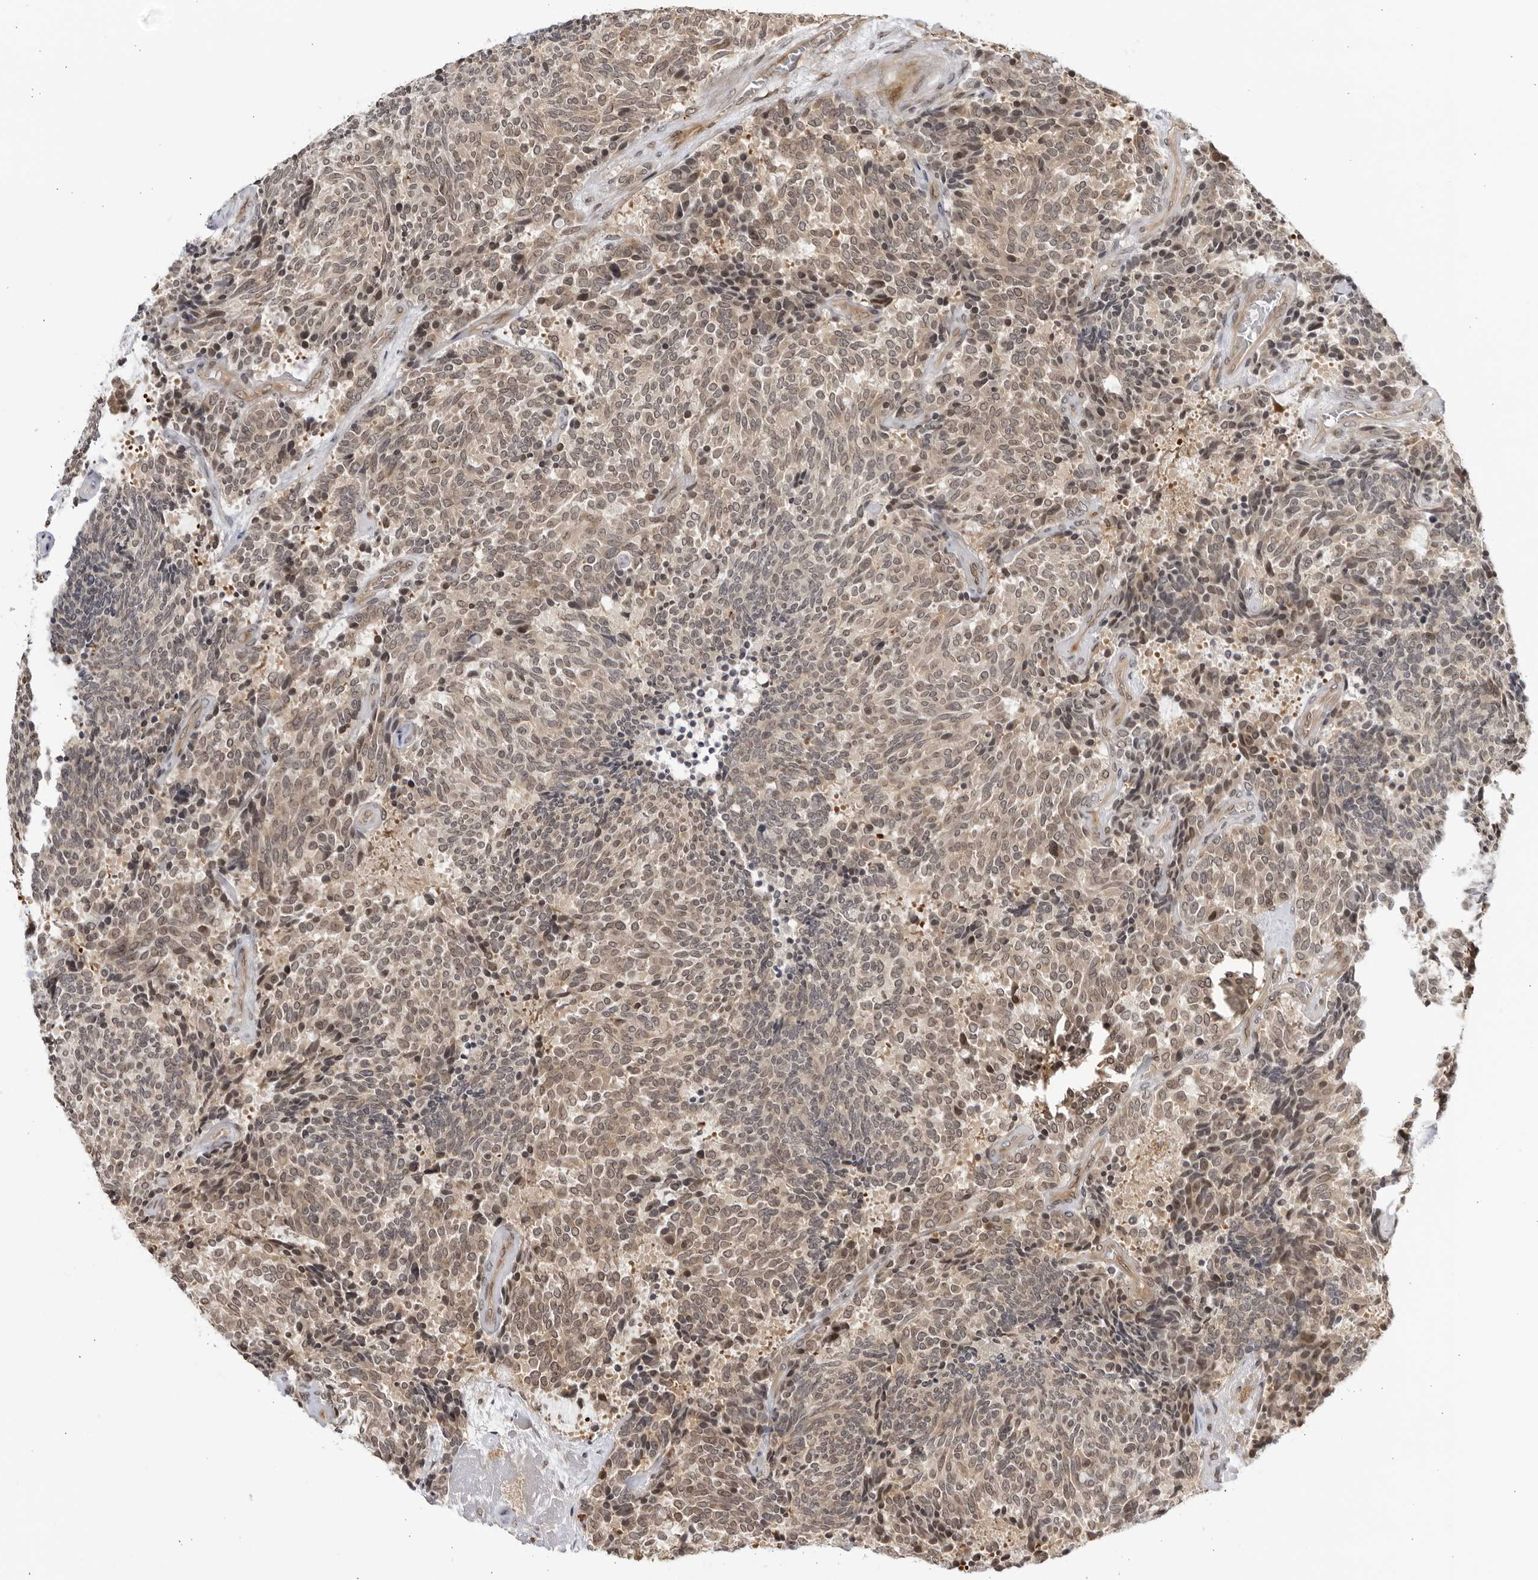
{"staining": {"intensity": "weak", "quantity": ">75%", "location": "cytoplasmic/membranous,nuclear"}, "tissue": "carcinoid", "cell_type": "Tumor cells", "image_type": "cancer", "snomed": [{"axis": "morphology", "description": "Carcinoid, malignant, NOS"}, {"axis": "topography", "description": "Pancreas"}], "caption": "Human carcinoid (malignant) stained with a brown dye displays weak cytoplasmic/membranous and nuclear positive expression in approximately >75% of tumor cells.", "gene": "CNBD1", "patient": {"sex": "female", "age": 54}}